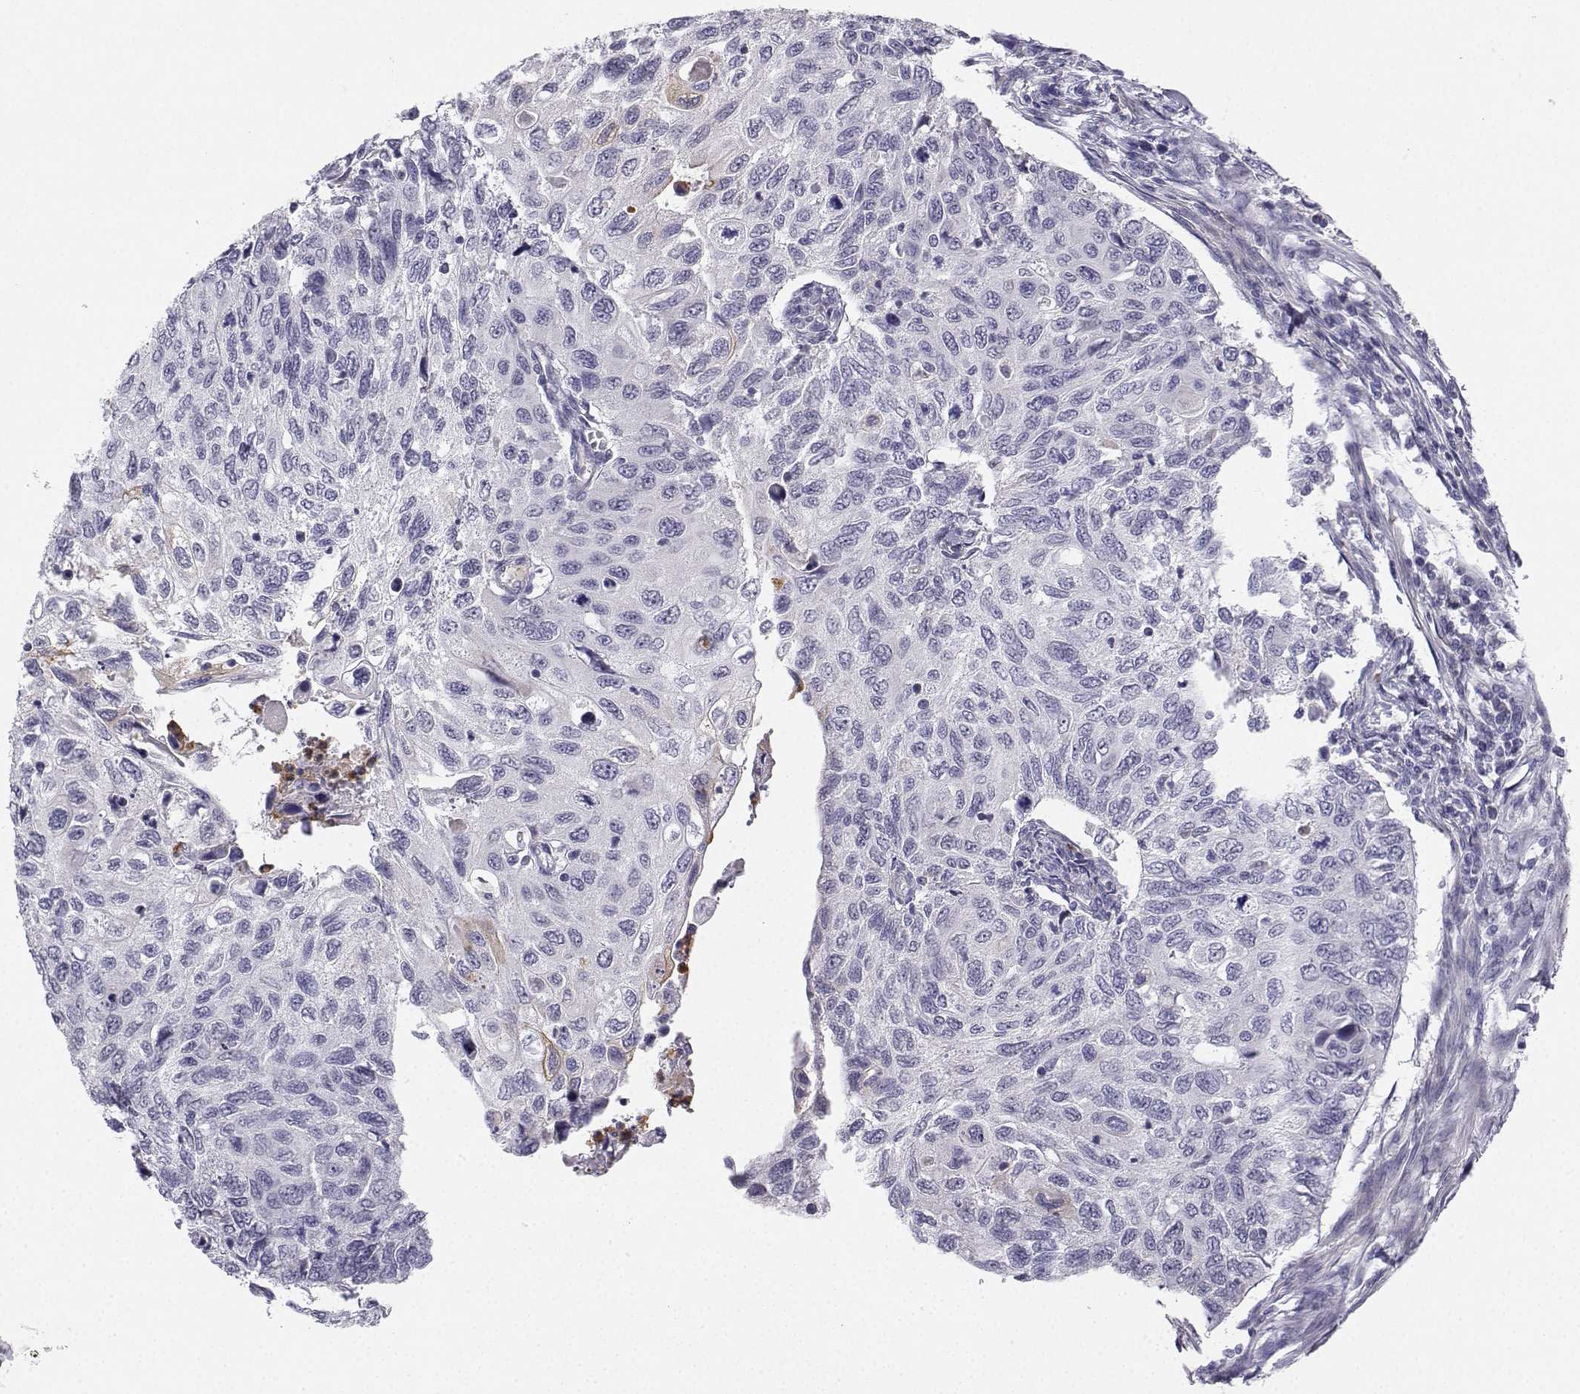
{"staining": {"intensity": "negative", "quantity": "none", "location": "none"}, "tissue": "cervical cancer", "cell_type": "Tumor cells", "image_type": "cancer", "snomed": [{"axis": "morphology", "description": "Squamous cell carcinoma, NOS"}, {"axis": "topography", "description": "Cervix"}], "caption": "Cervical cancer was stained to show a protein in brown. There is no significant positivity in tumor cells. Nuclei are stained in blue.", "gene": "CALY", "patient": {"sex": "female", "age": 70}}